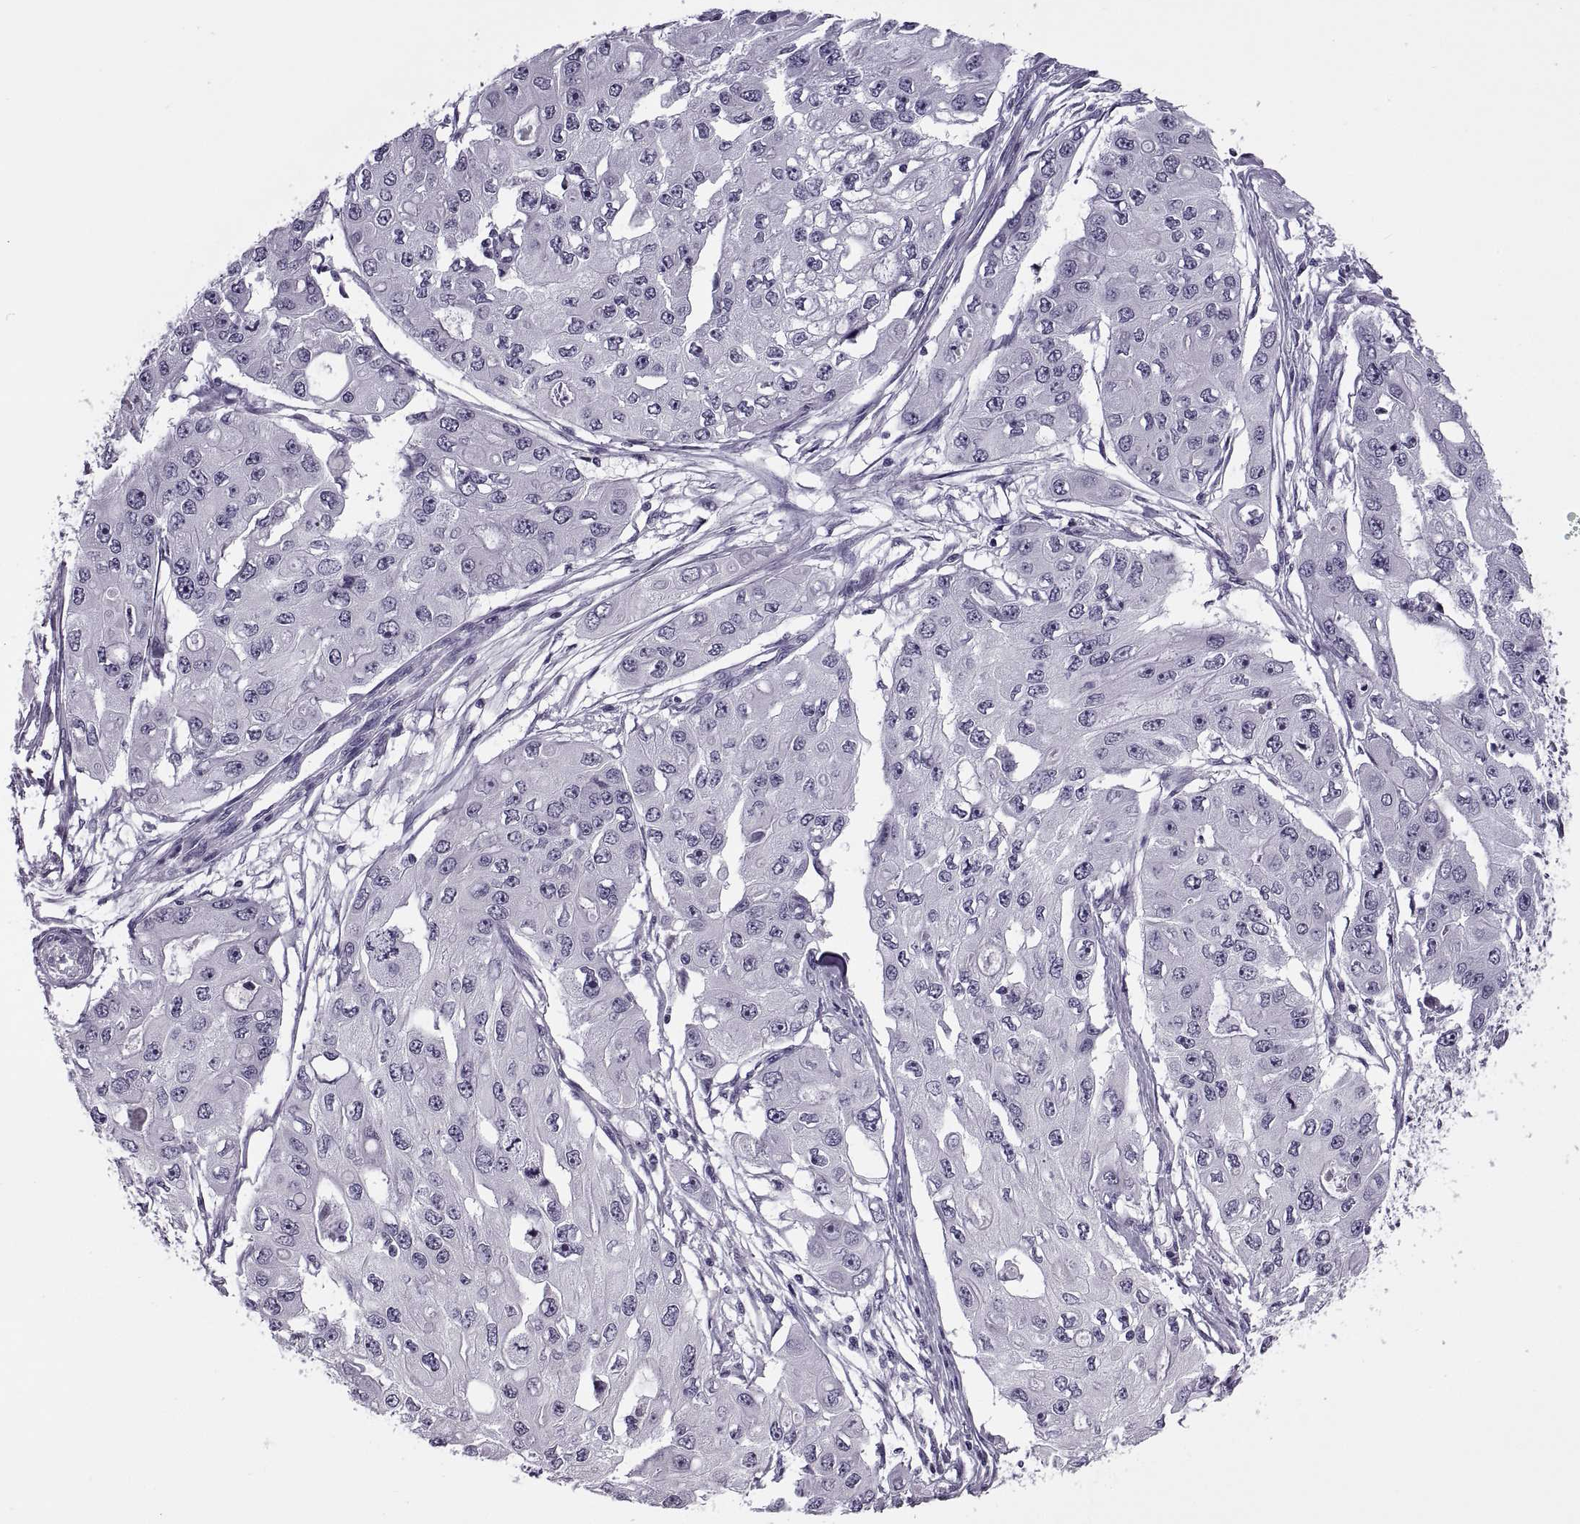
{"staining": {"intensity": "negative", "quantity": "none", "location": "none"}, "tissue": "ovarian cancer", "cell_type": "Tumor cells", "image_type": "cancer", "snomed": [{"axis": "morphology", "description": "Cystadenocarcinoma, serous, NOS"}, {"axis": "topography", "description": "Ovary"}], "caption": "This is an immunohistochemistry (IHC) micrograph of ovarian cancer. There is no staining in tumor cells.", "gene": "TBC1D3G", "patient": {"sex": "female", "age": 56}}